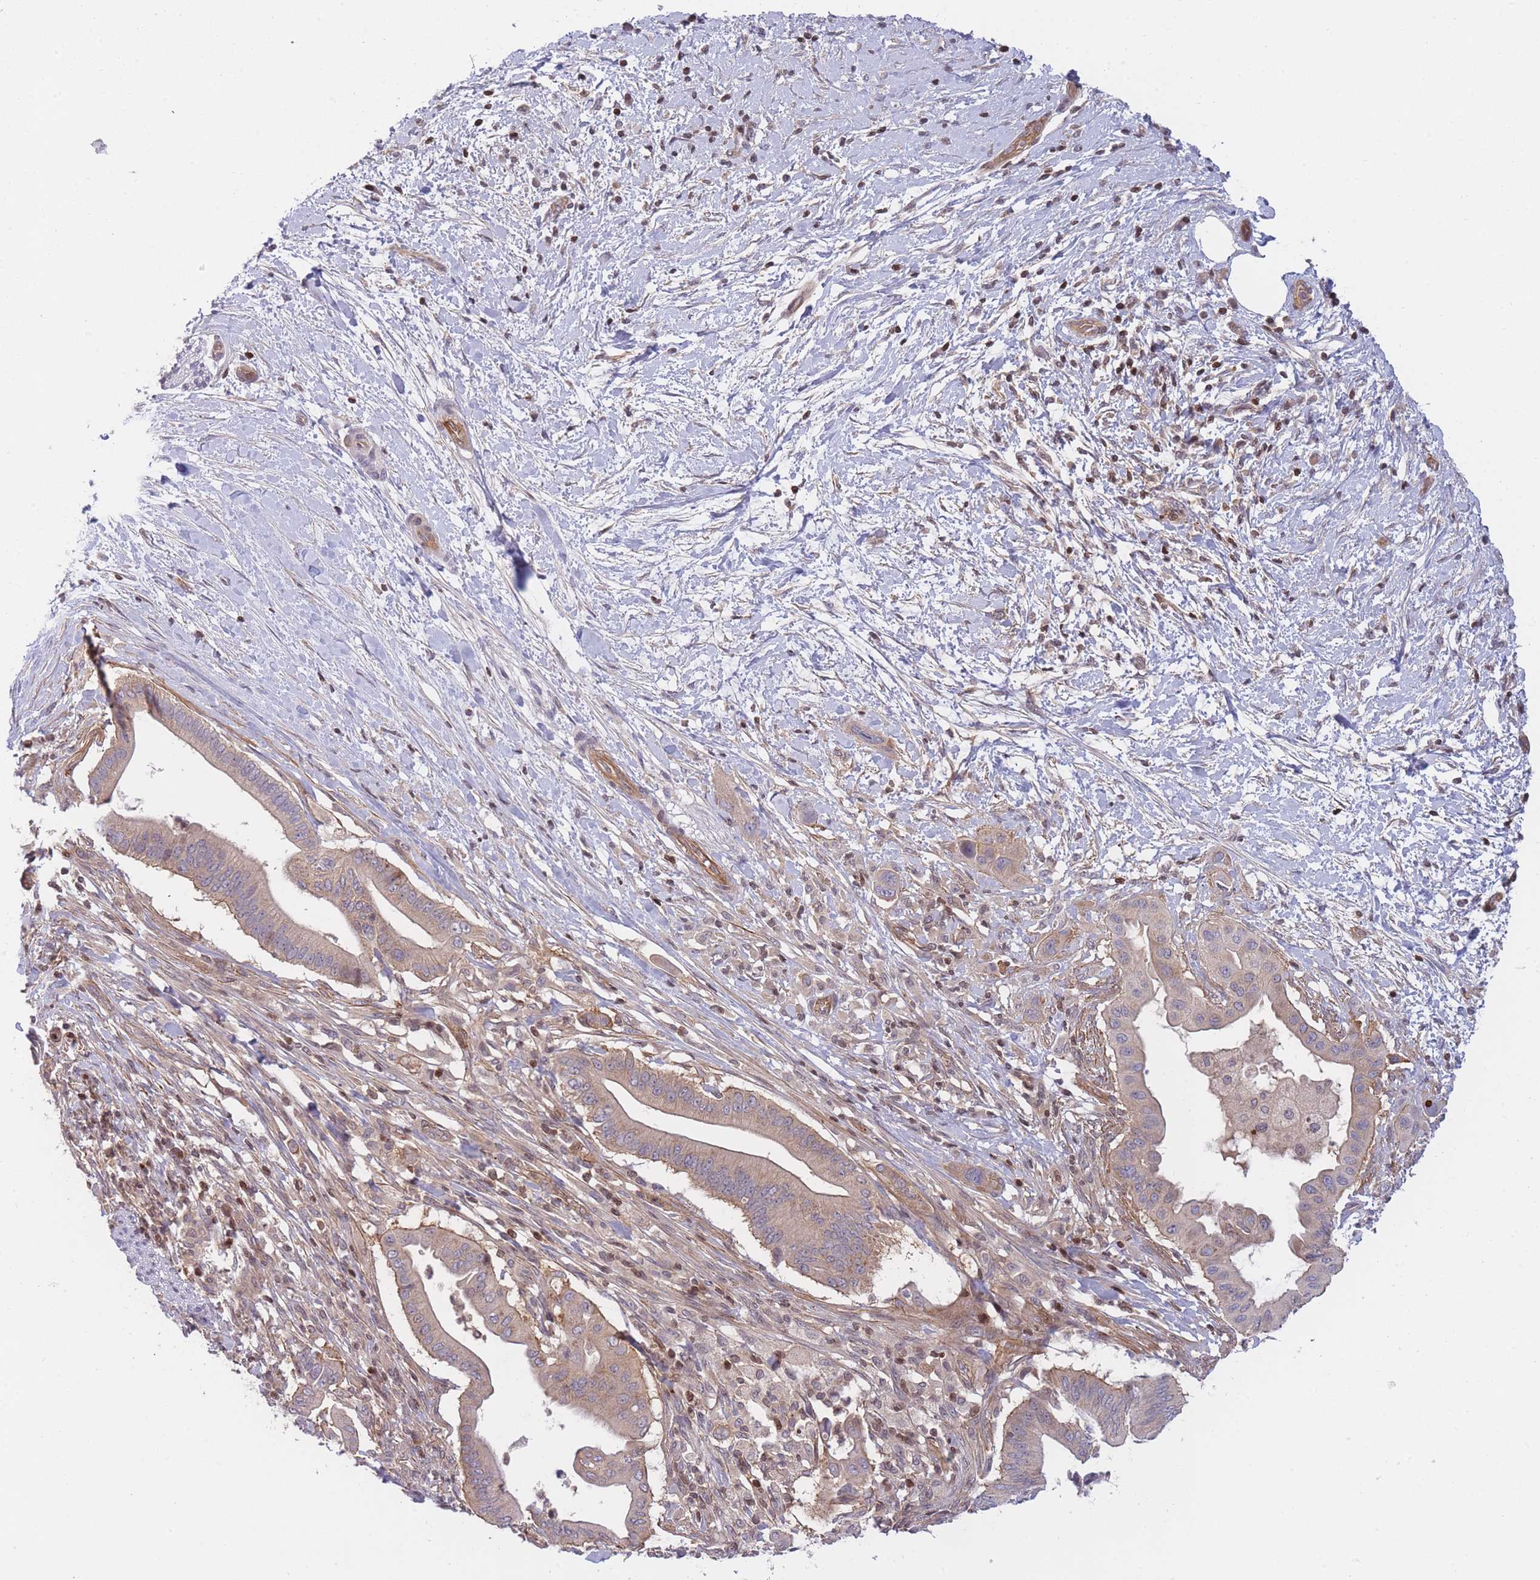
{"staining": {"intensity": "weak", "quantity": "25%-75%", "location": "cytoplasmic/membranous"}, "tissue": "pancreatic cancer", "cell_type": "Tumor cells", "image_type": "cancer", "snomed": [{"axis": "morphology", "description": "Adenocarcinoma, NOS"}, {"axis": "topography", "description": "Pancreas"}], "caption": "A histopathology image of pancreatic cancer stained for a protein exhibits weak cytoplasmic/membranous brown staining in tumor cells.", "gene": "SLC35F5", "patient": {"sex": "male", "age": 68}}